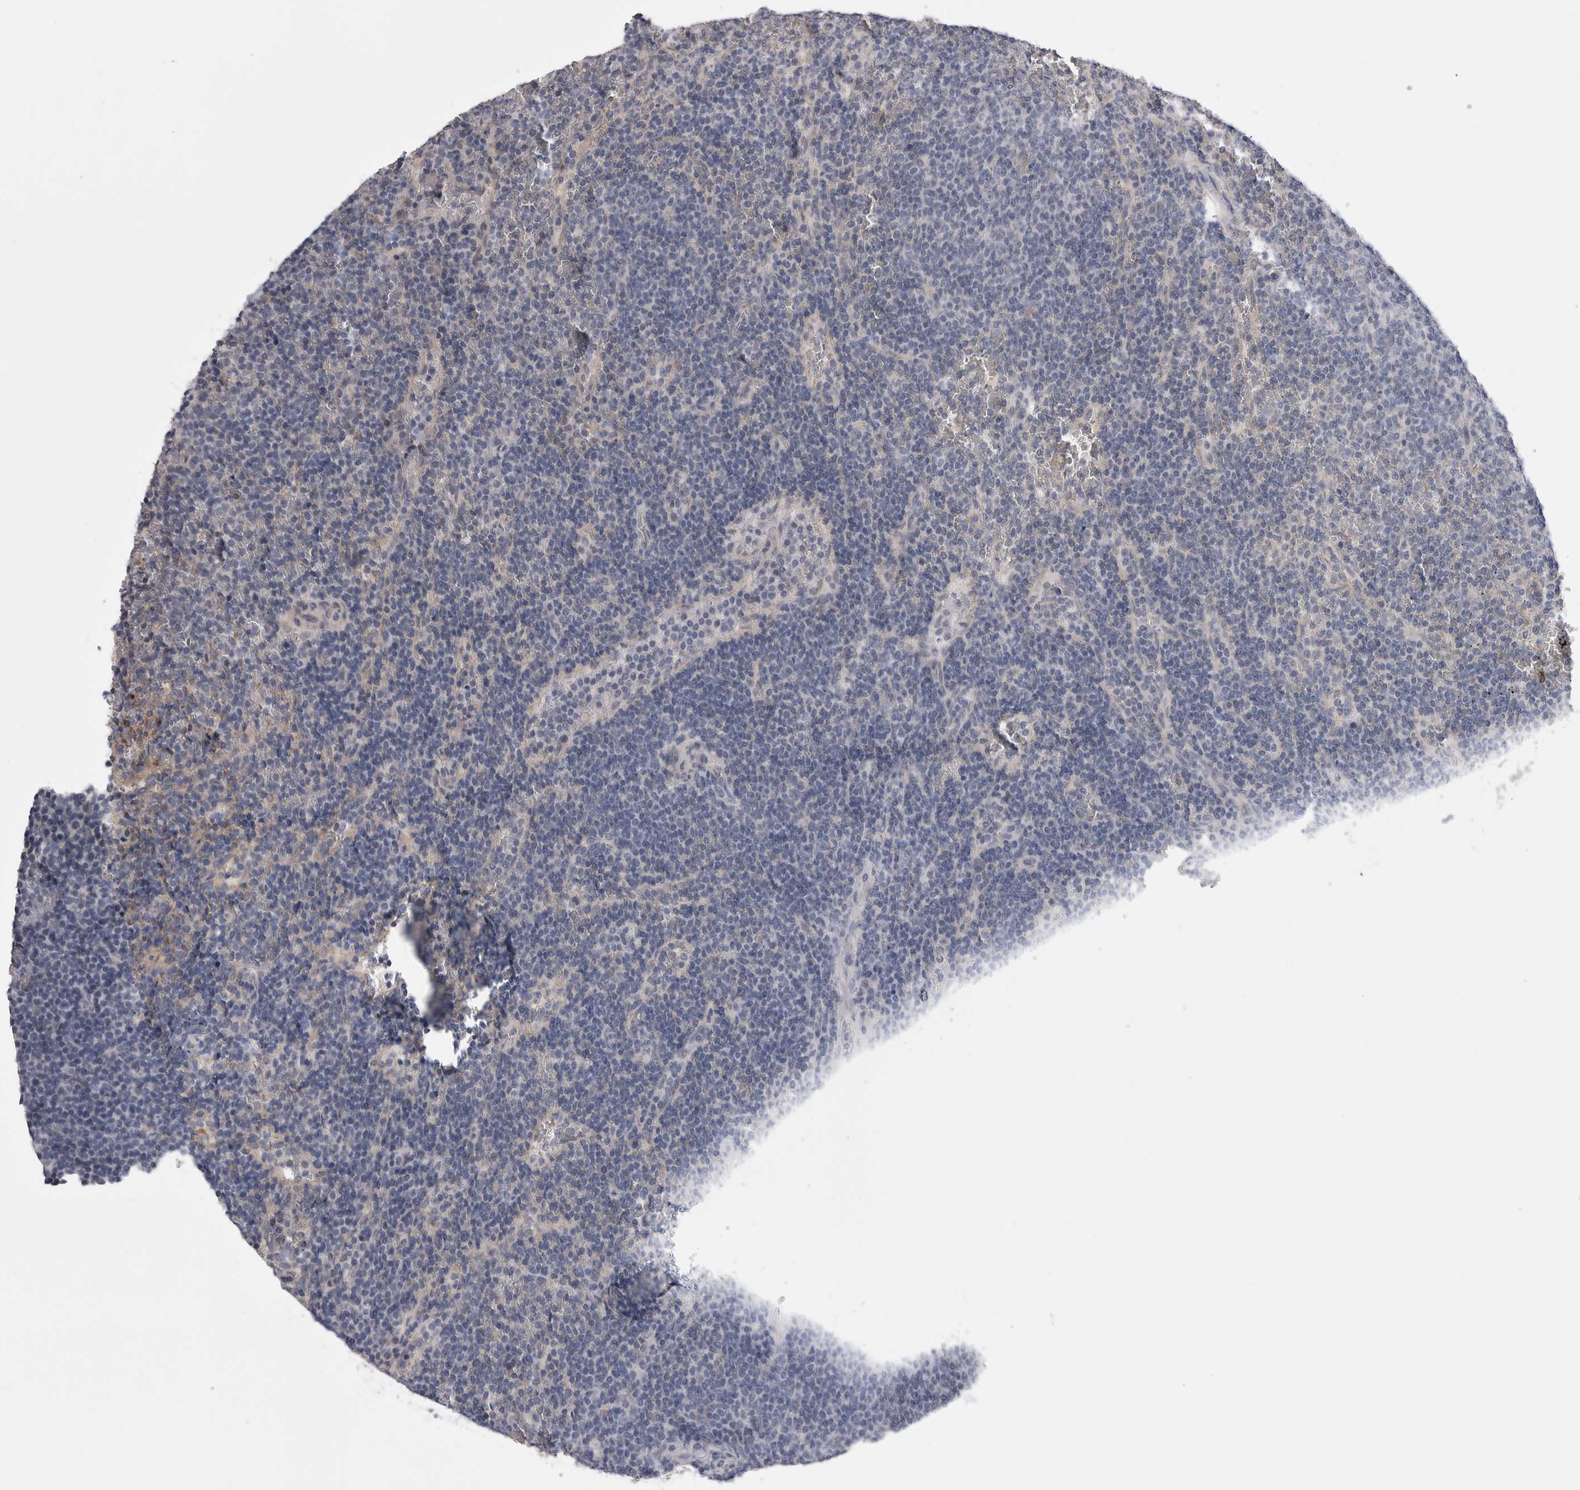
{"staining": {"intensity": "negative", "quantity": "none", "location": "none"}, "tissue": "lymphoma", "cell_type": "Tumor cells", "image_type": "cancer", "snomed": [{"axis": "morphology", "description": "Malignant lymphoma, non-Hodgkin's type, Low grade"}, {"axis": "topography", "description": "Spleen"}], "caption": "Low-grade malignant lymphoma, non-Hodgkin's type was stained to show a protein in brown. There is no significant positivity in tumor cells. (DAB (3,3'-diaminobenzidine) immunohistochemistry with hematoxylin counter stain).", "gene": "ARHGAP29", "patient": {"sex": "female", "age": 50}}